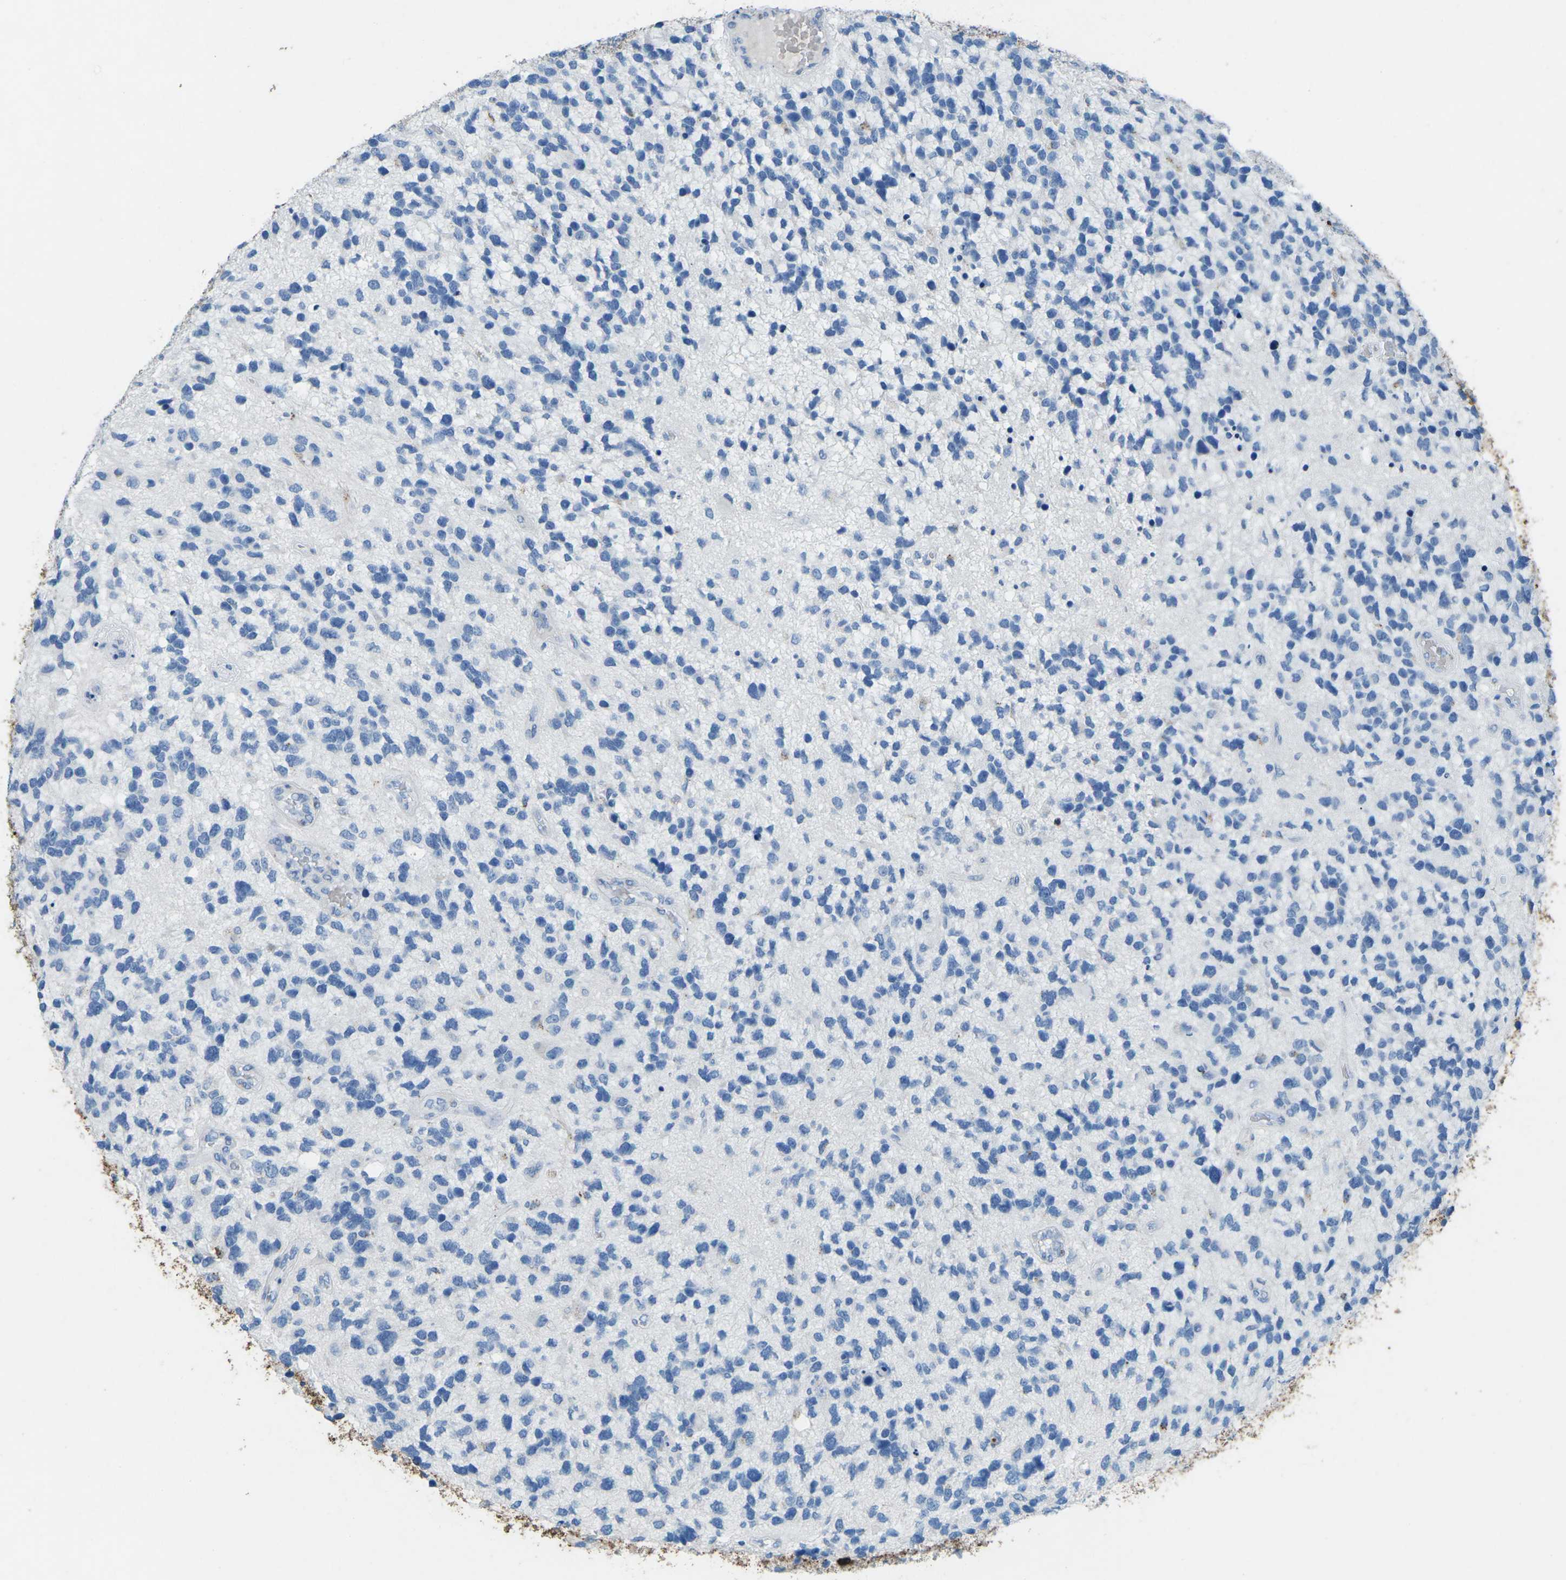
{"staining": {"intensity": "negative", "quantity": "none", "location": "none"}, "tissue": "glioma", "cell_type": "Tumor cells", "image_type": "cancer", "snomed": [{"axis": "morphology", "description": "Glioma, malignant, High grade"}, {"axis": "topography", "description": "Brain"}], "caption": "The micrograph shows no significant staining in tumor cells of glioma.", "gene": "CTAGE1", "patient": {"sex": "female", "age": 58}}